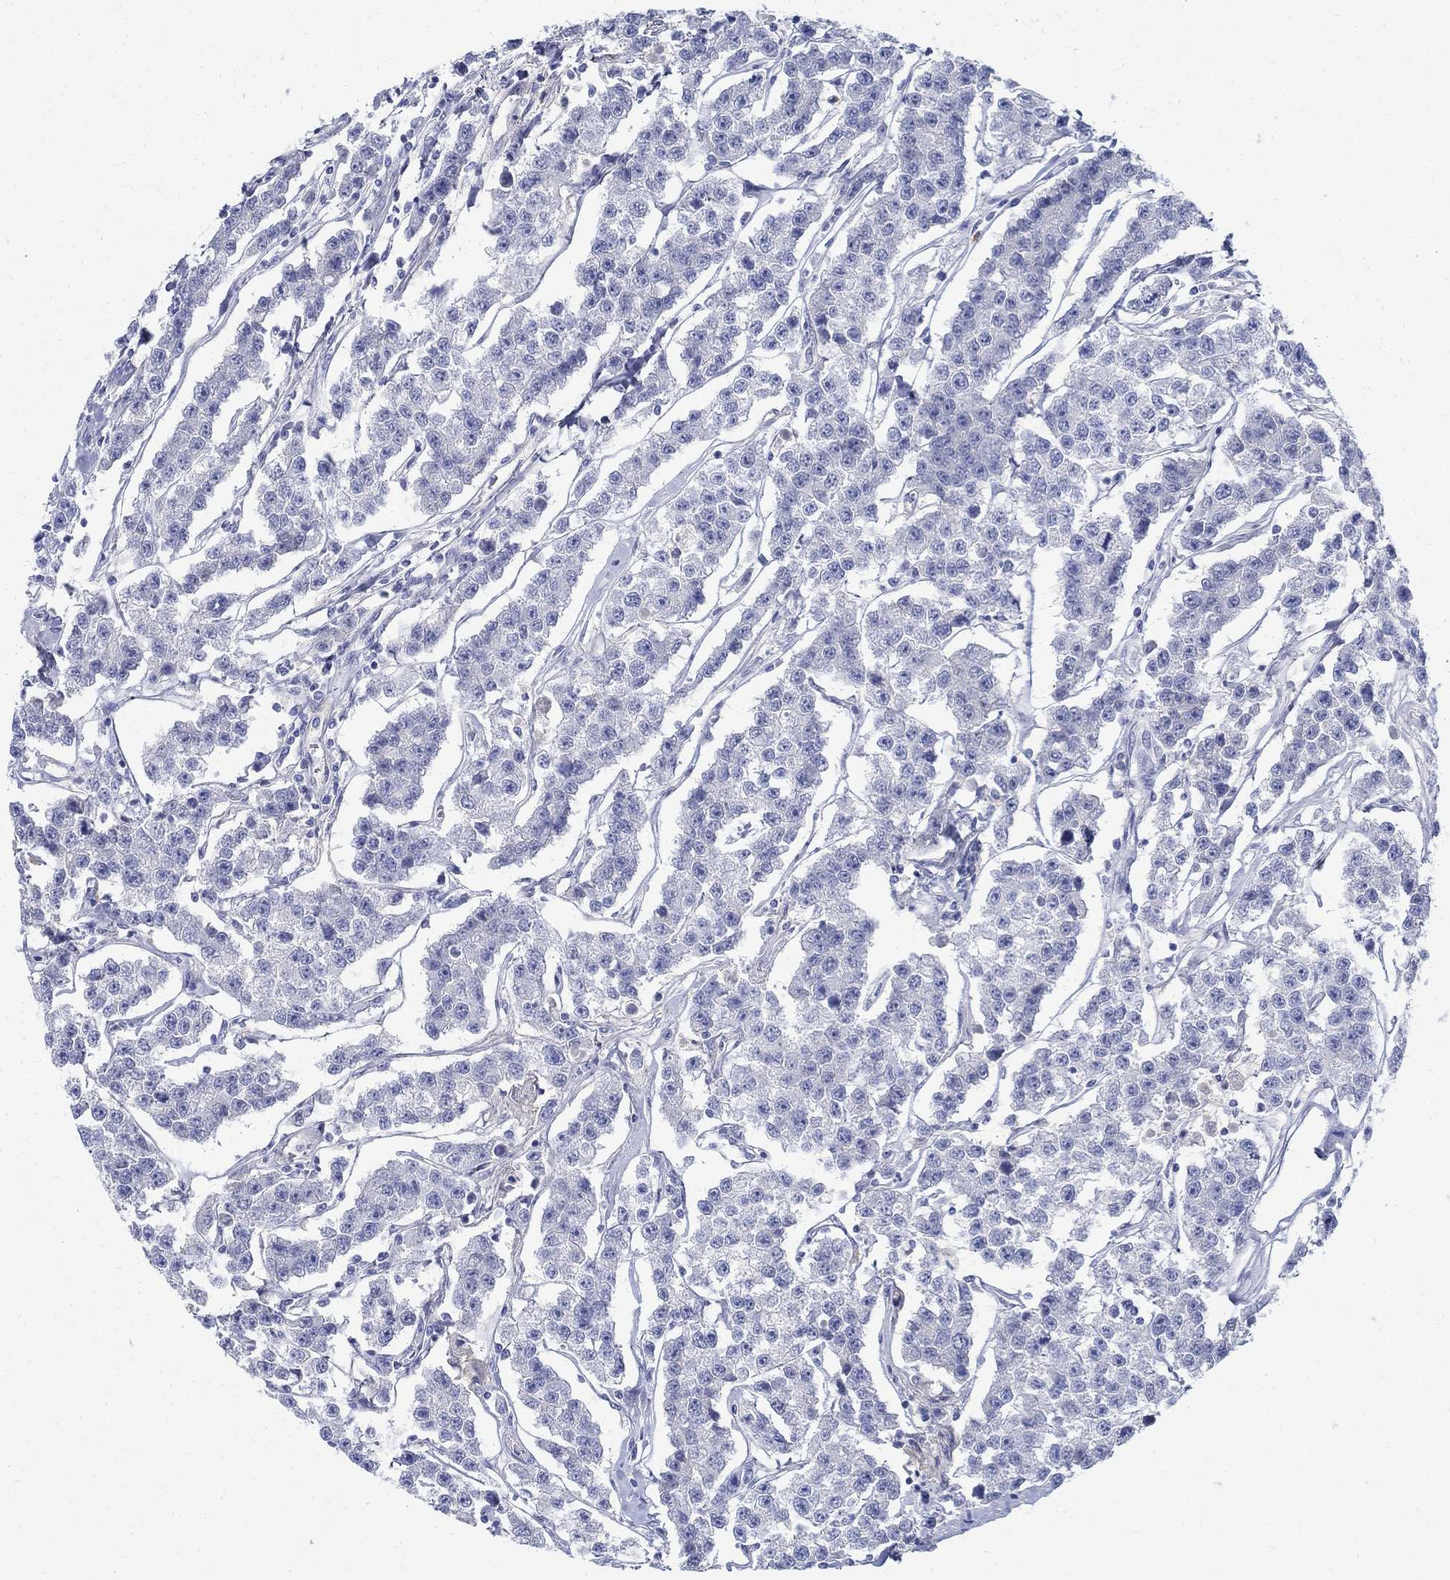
{"staining": {"intensity": "negative", "quantity": "none", "location": "none"}, "tissue": "testis cancer", "cell_type": "Tumor cells", "image_type": "cancer", "snomed": [{"axis": "morphology", "description": "Seminoma, NOS"}, {"axis": "topography", "description": "Testis"}], "caption": "The image reveals no staining of tumor cells in testis cancer. The staining is performed using DAB (3,3'-diaminobenzidine) brown chromogen with nuclei counter-stained in using hematoxylin.", "gene": "SOX2", "patient": {"sex": "male", "age": 59}}